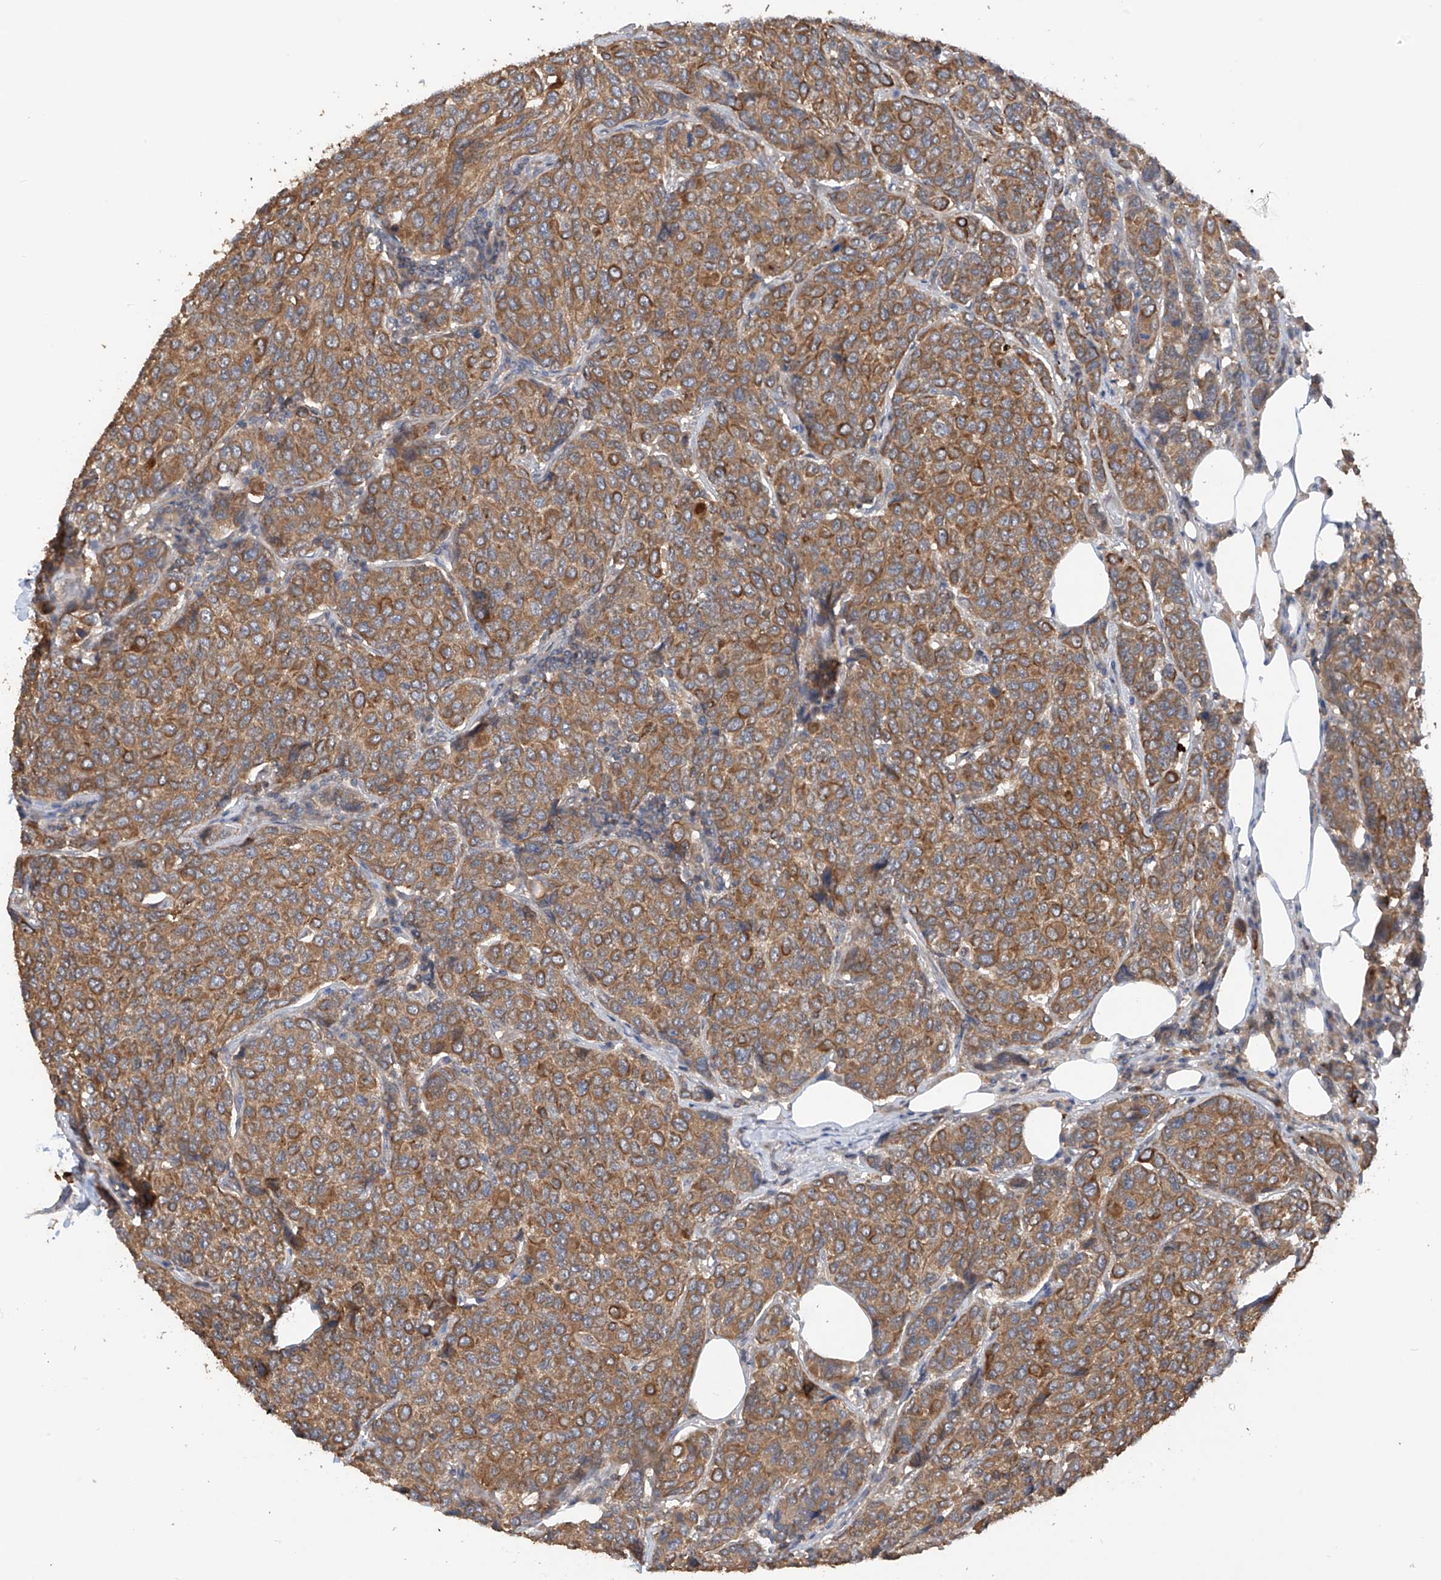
{"staining": {"intensity": "moderate", "quantity": ">75%", "location": "cytoplasmic/membranous"}, "tissue": "breast cancer", "cell_type": "Tumor cells", "image_type": "cancer", "snomed": [{"axis": "morphology", "description": "Duct carcinoma"}, {"axis": "topography", "description": "Breast"}], "caption": "Breast cancer stained with DAB immunohistochemistry reveals medium levels of moderate cytoplasmic/membranous expression in approximately >75% of tumor cells. (brown staining indicates protein expression, while blue staining denotes nuclei).", "gene": "RPAIN", "patient": {"sex": "female", "age": 55}}